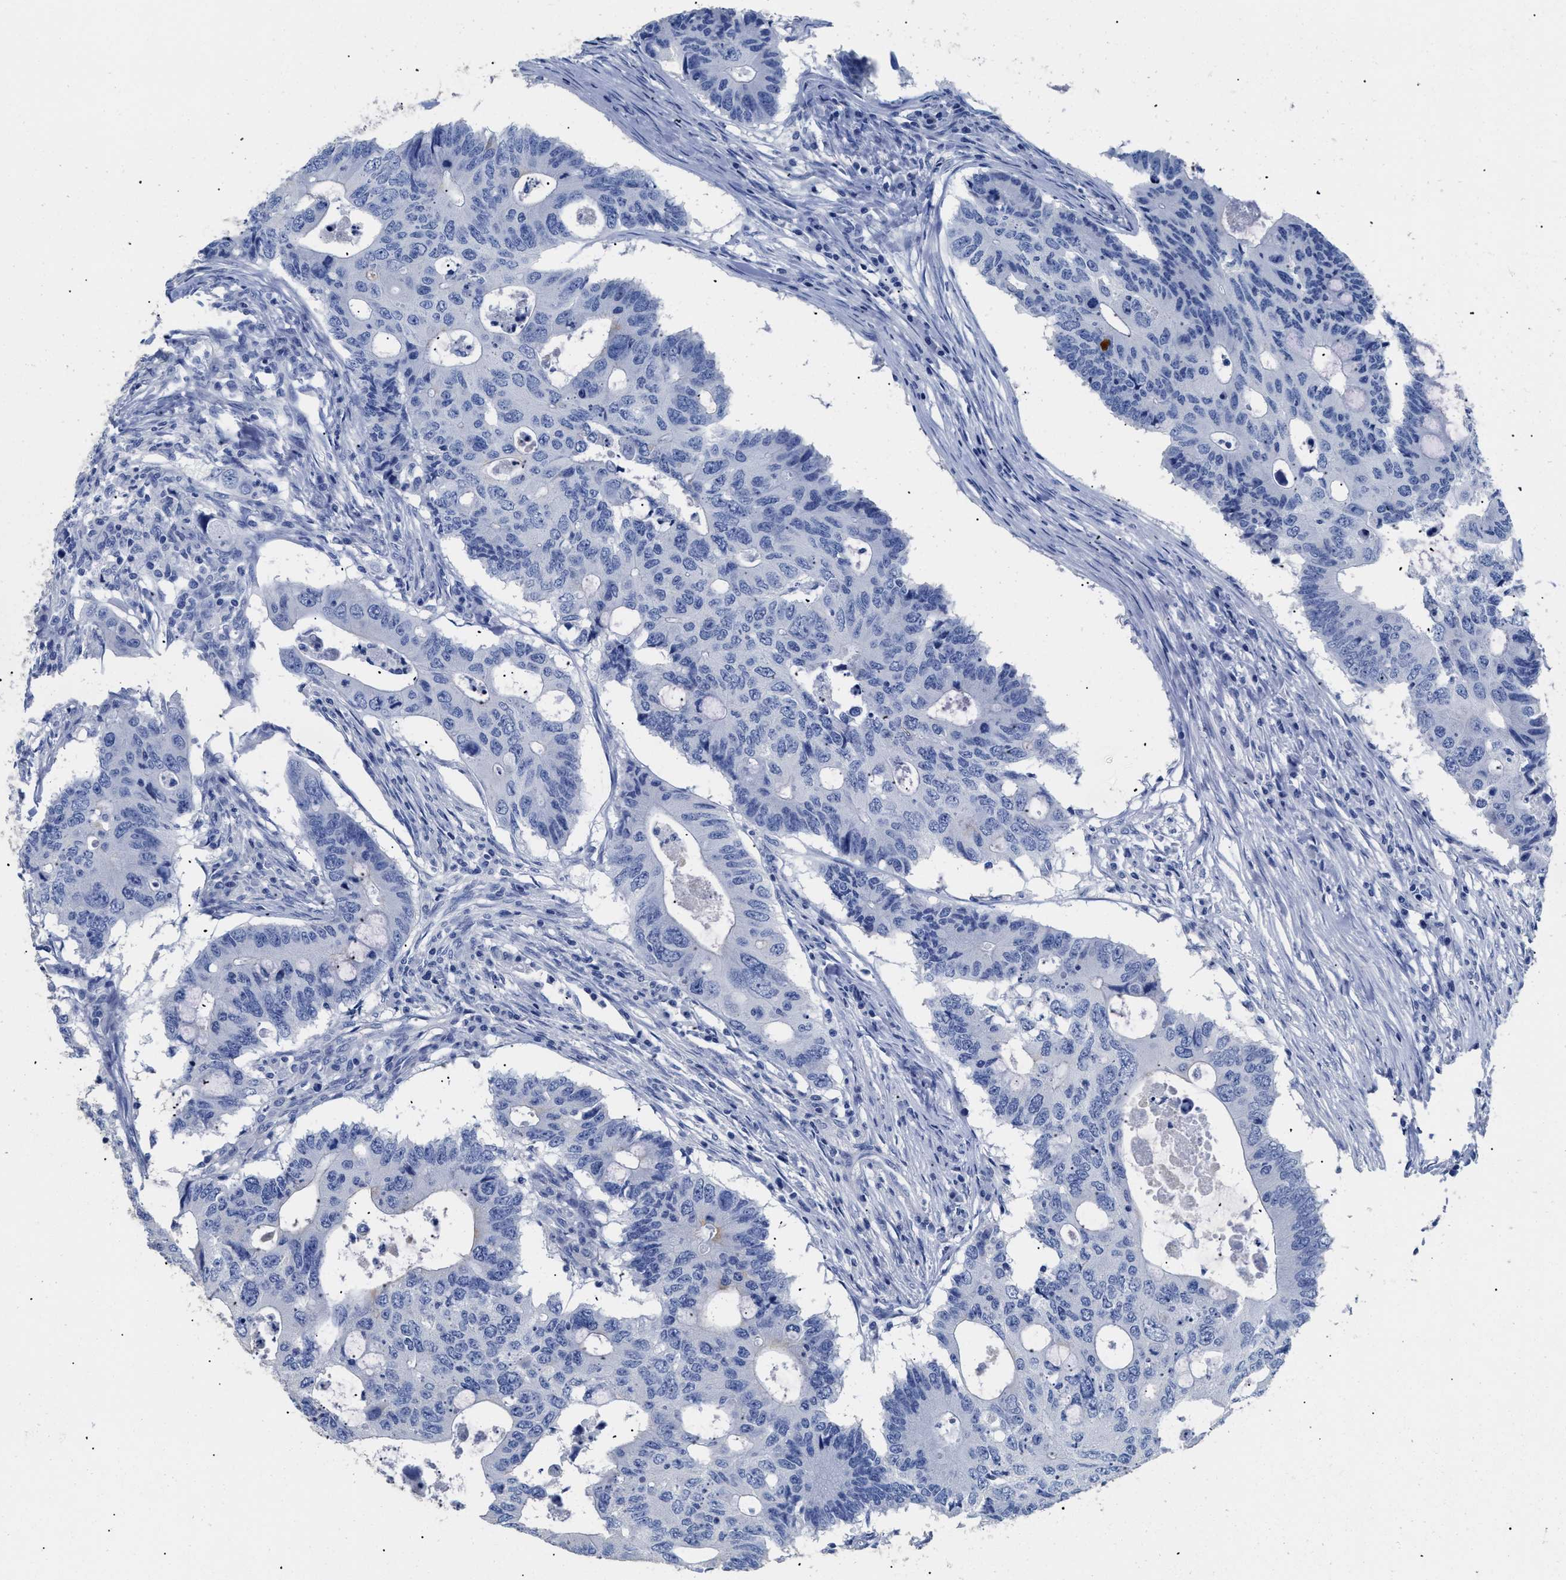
{"staining": {"intensity": "negative", "quantity": "none", "location": "none"}, "tissue": "colorectal cancer", "cell_type": "Tumor cells", "image_type": "cancer", "snomed": [{"axis": "morphology", "description": "Adenocarcinoma, NOS"}, {"axis": "topography", "description": "Colon"}], "caption": "IHC of adenocarcinoma (colorectal) exhibits no staining in tumor cells. Nuclei are stained in blue.", "gene": "DLC1", "patient": {"sex": "male", "age": 71}}